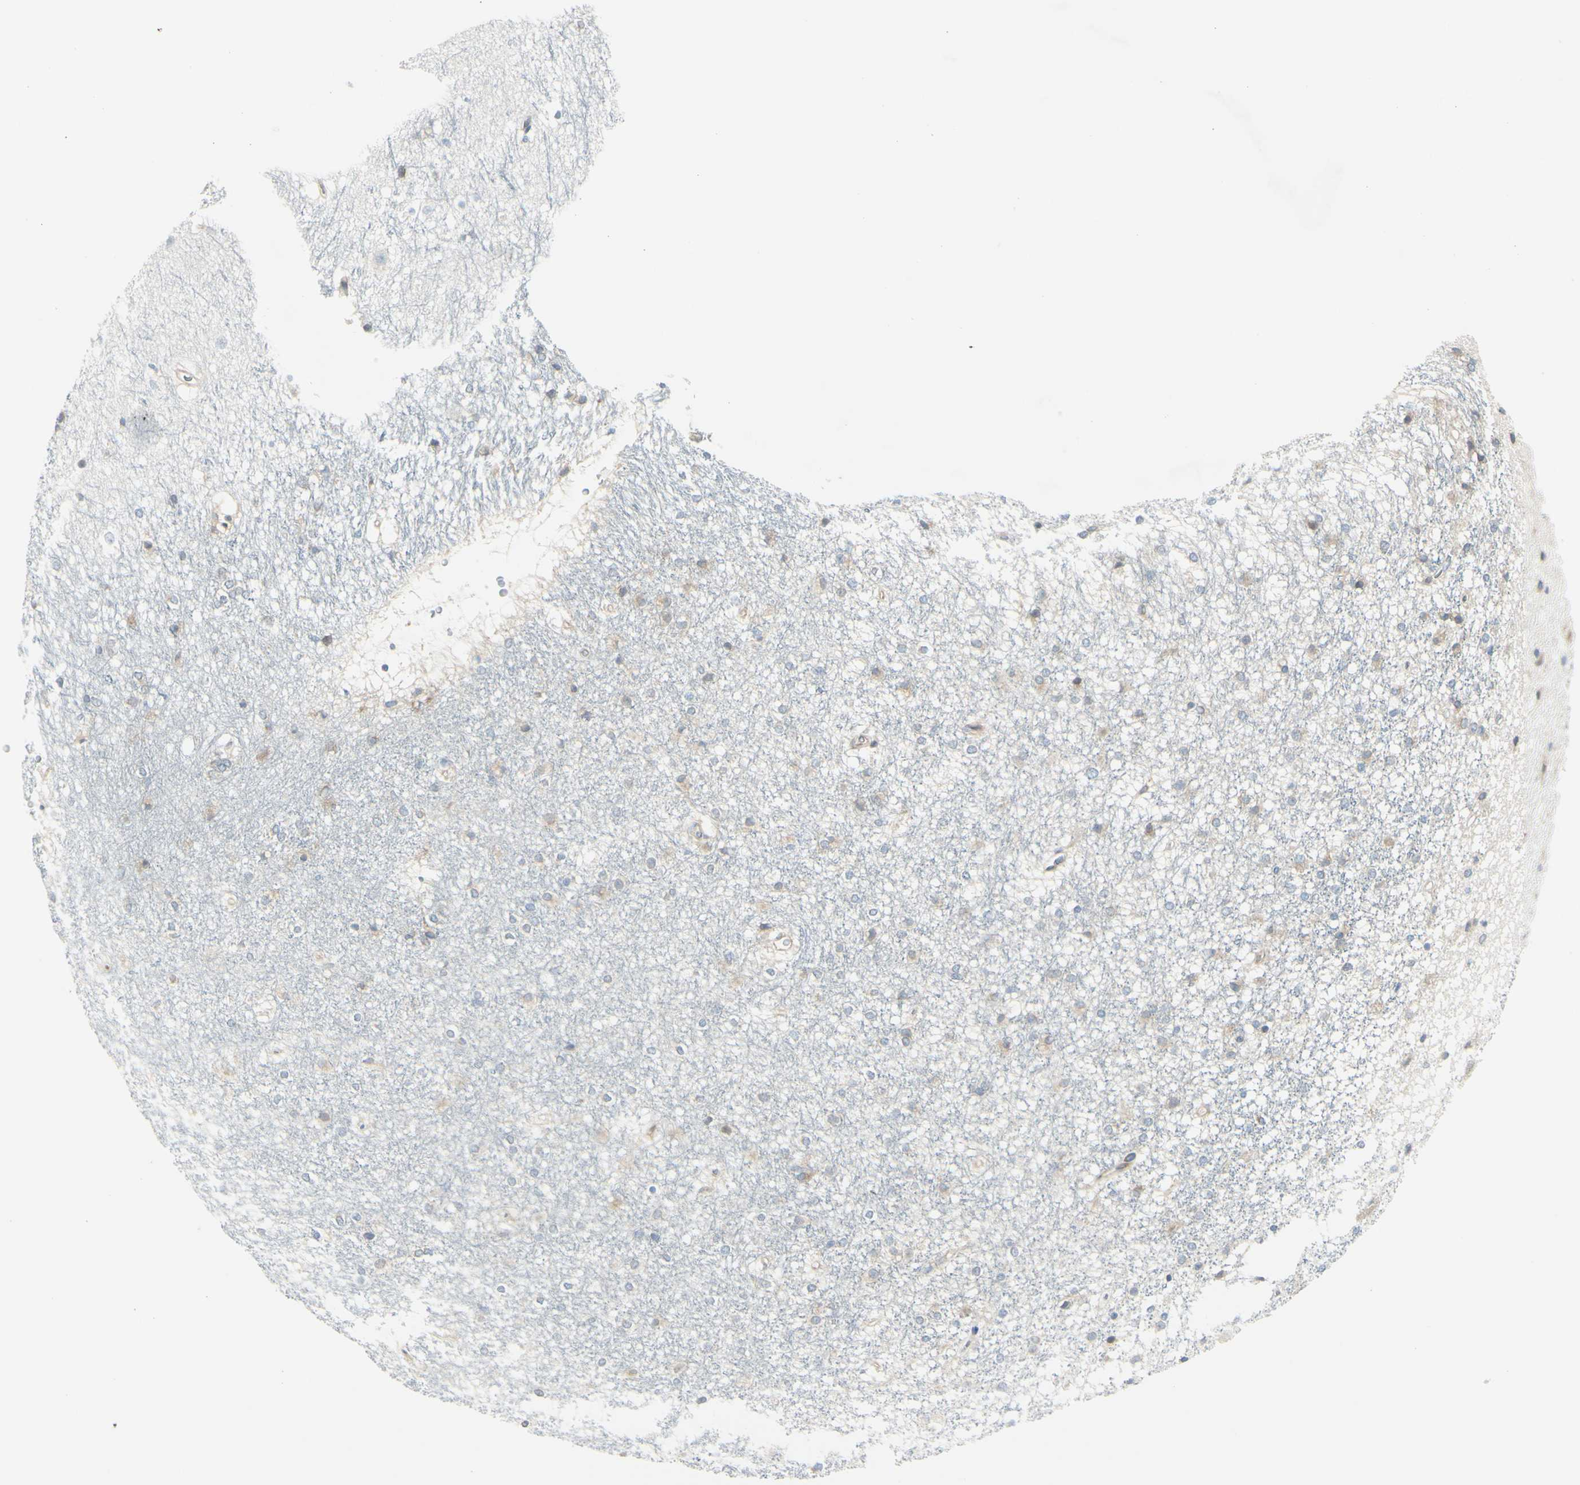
{"staining": {"intensity": "moderate", "quantity": "<25%", "location": "cytoplasmic/membranous"}, "tissue": "caudate", "cell_type": "Glial cells", "image_type": "normal", "snomed": [{"axis": "morphology", "description": "Normal tissue, NOS"}, {"axis": "topography", "description": "Lateral ventricle wall"}], "caption": "This is a micrograph of immunohistochemistry (IHC) staining of benign caudate, which shows moderate positivity in the cytoplasmic/membranous of glial cells.", "gene": "SELENOS", "patient": {"sex": "female", "age": 19}}